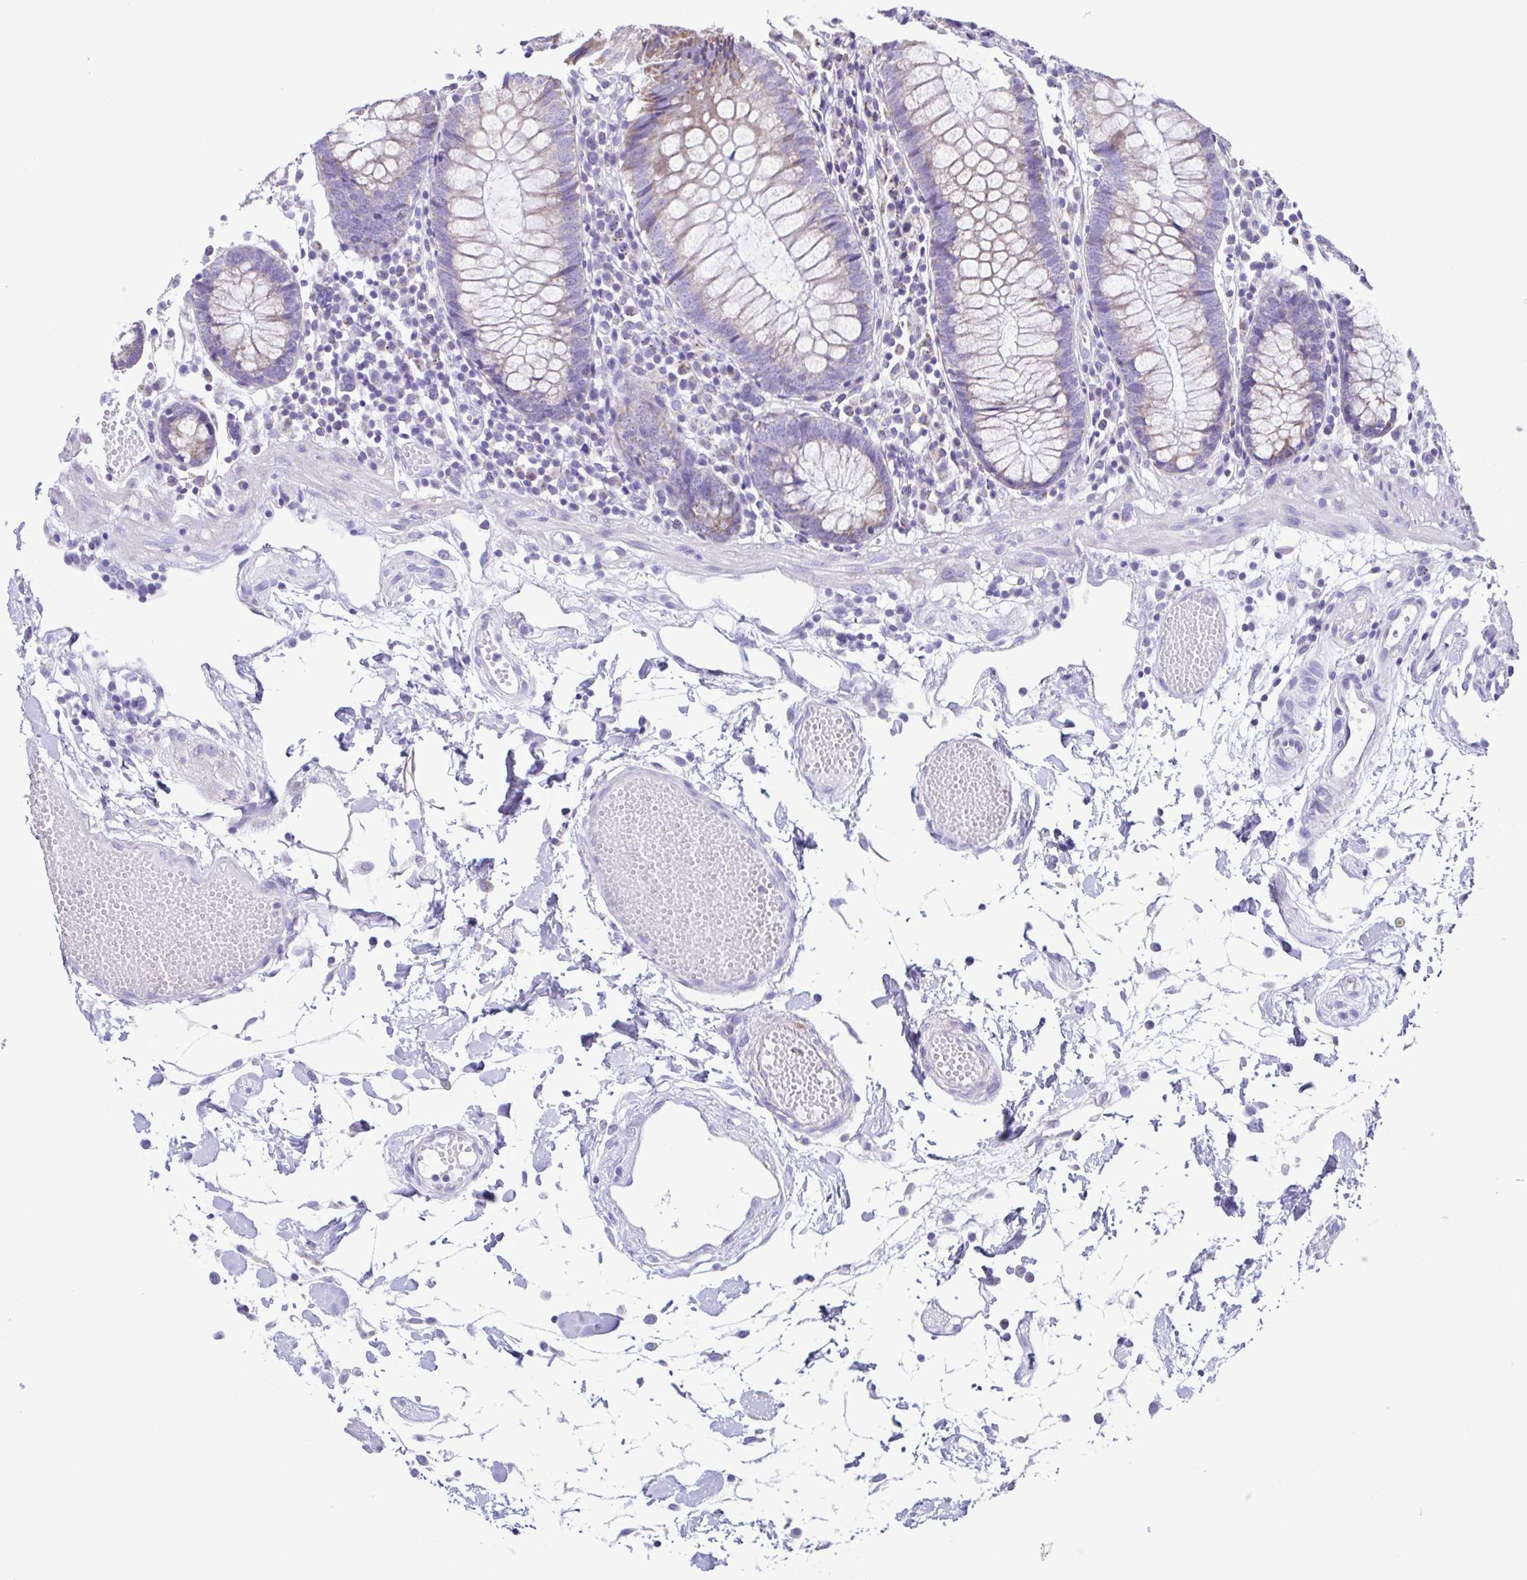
{"staining": {"intensity": "negative", "quantity": "none", "location": "none"}, "tissue": "colon", "cell_type": "Endothelial cells", "image_type": "normal", "snomed": [{"axis": "morphology", "description": "Normal tissue, NOS"}, {"axis": "morphology", "description": "Adenocarcinoma, NOS"}, {"axis": "topography", "description": "Colon"}], "caption": "This is a photomicrograph of IHC staining of normal colon, which shows no positivity in endothelial cells.", "gene": "ACTRT3", "patient": {"sex": "male", "age": 83}}